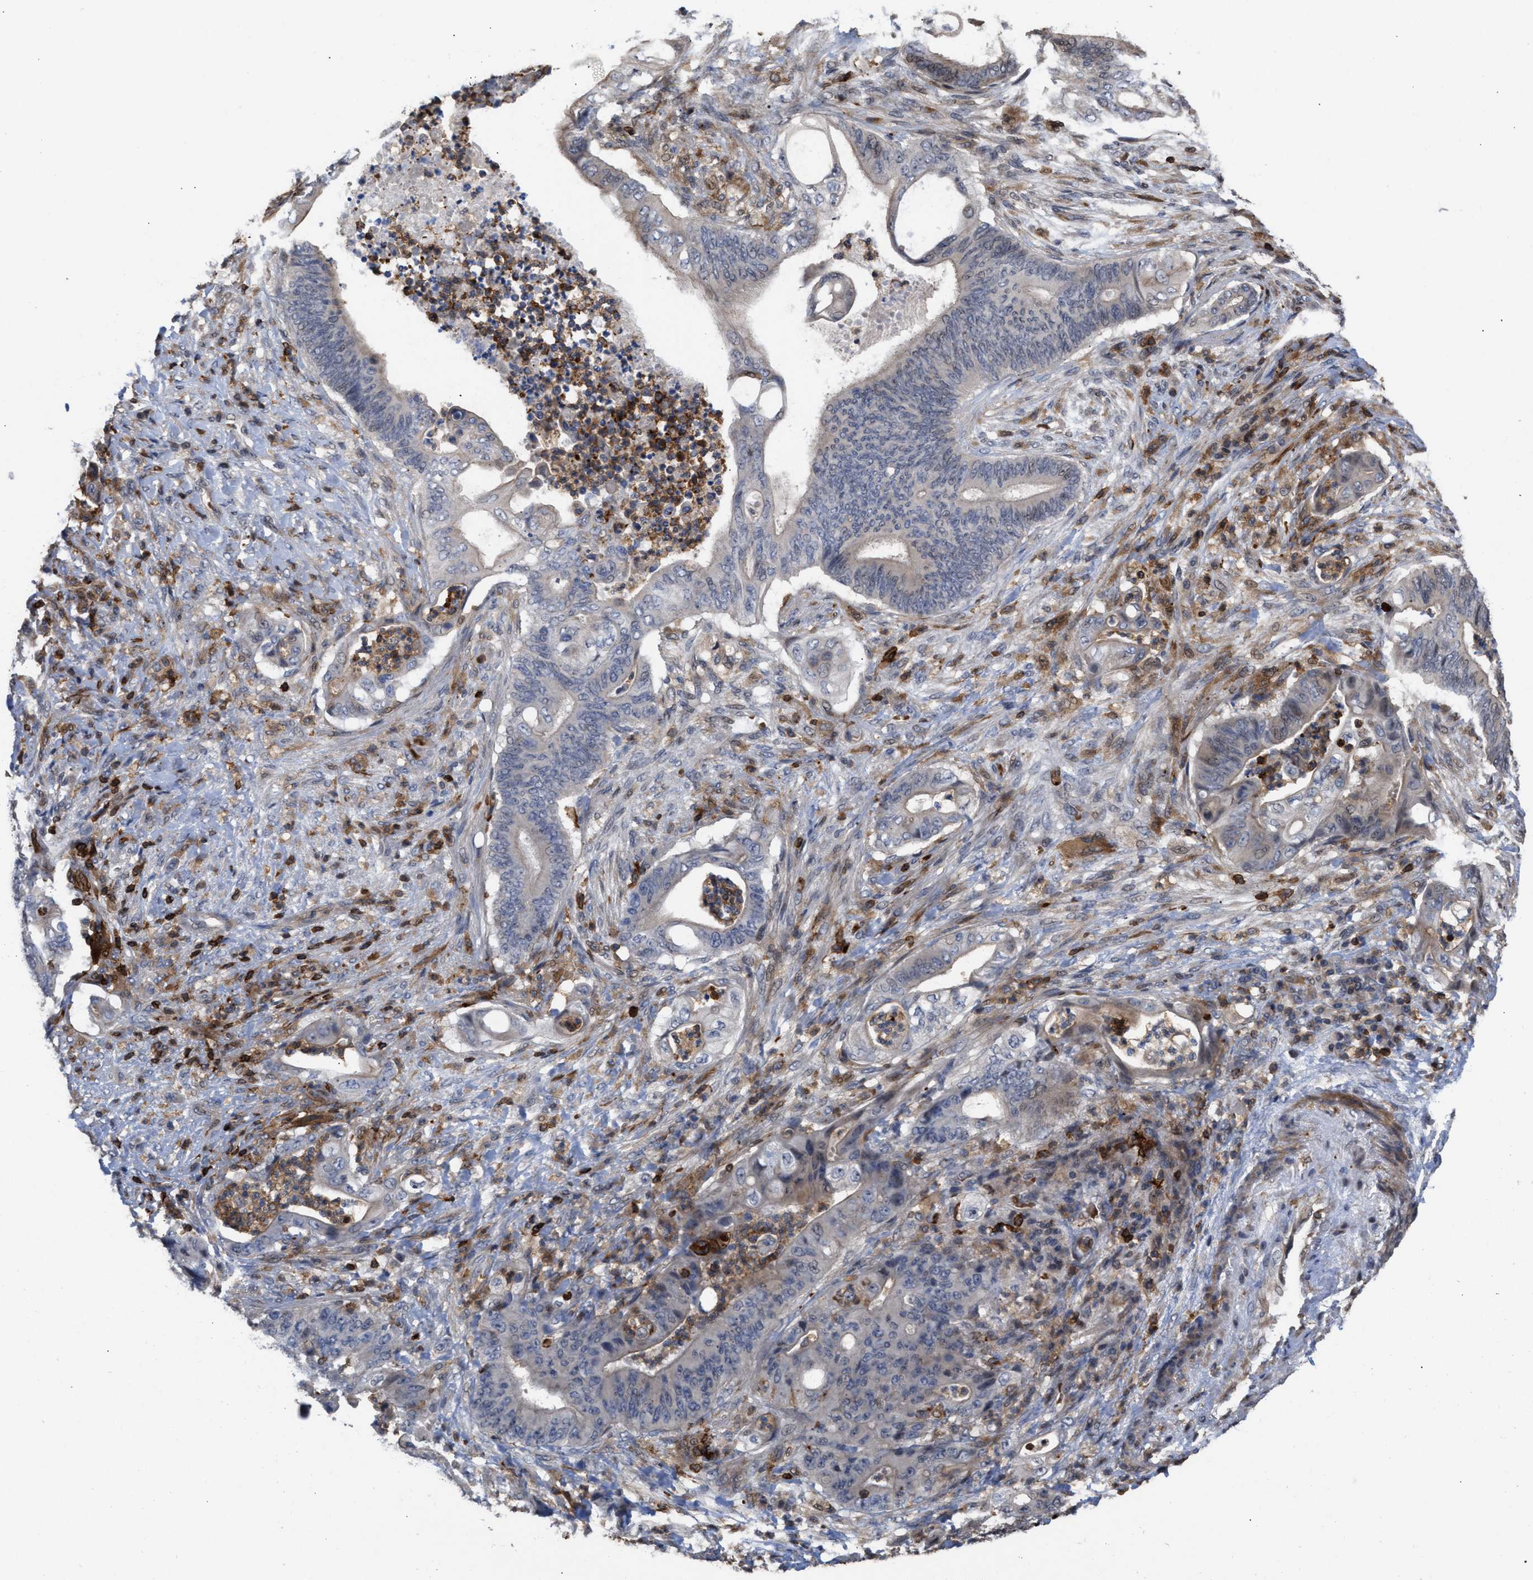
{"staining": {"intensity": "weak", "quantity": "<25%", "location": "cytoplasmic/membranous"}, "tissue": "stomach cancer", "cell_type": "Tumor cells", "image_type": "cancer", "snomed": [{"axis": "morphology", "description": "Adenocarcinoma, NOS"}, {"axis": "topography", "description": "Stomach"}], "caption": "Immunohistochemical staining of stomach cancer (adenocarcinoma) reveals no significant positivity in tumor cells.", "gene": "PTPRE", "patient": {"sex": "female", "age": 73}}